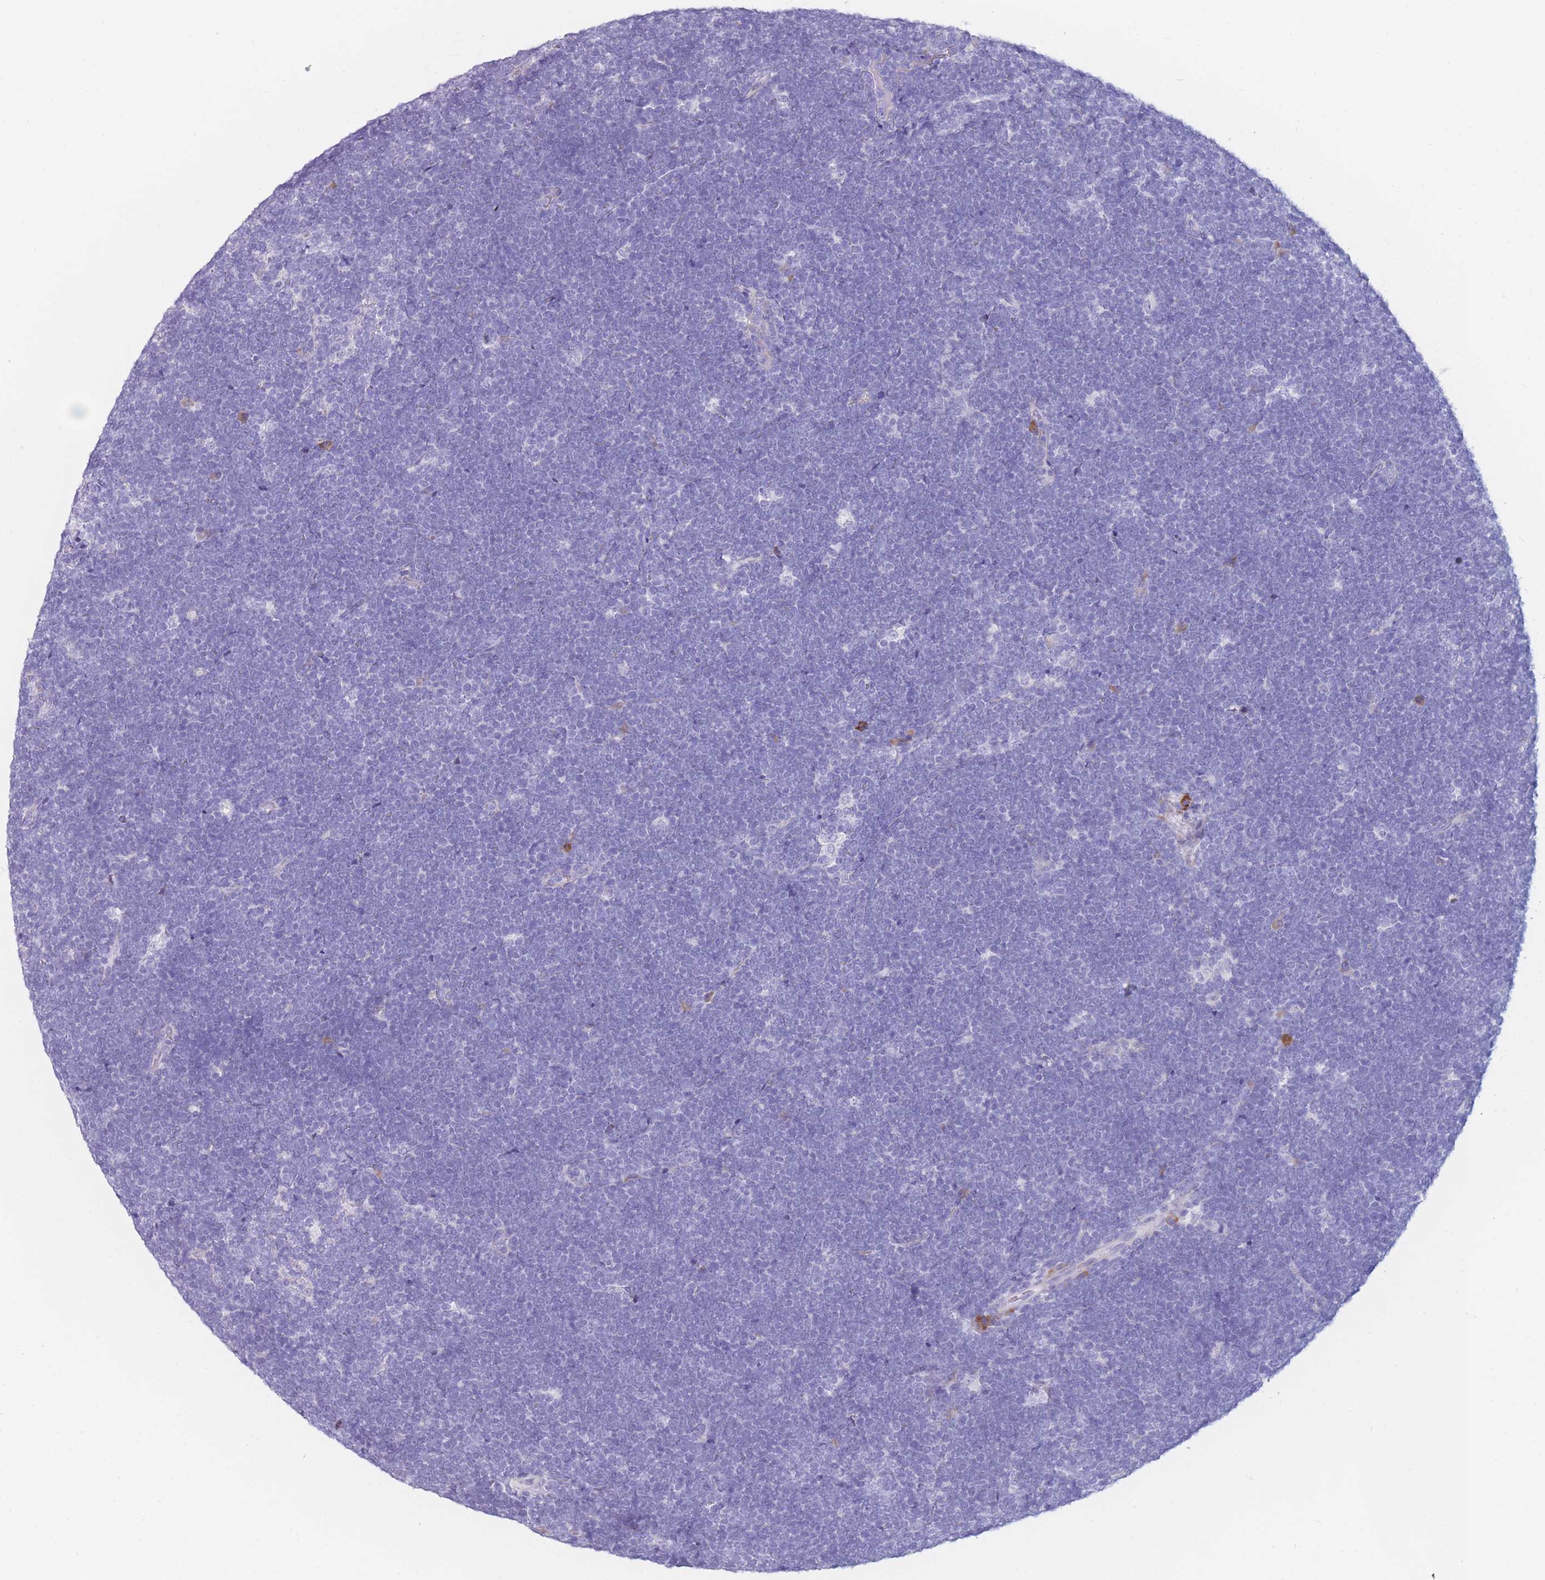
{"staining": {"intensity": "negative", "quantity": "none", "location": "none"}, "tissue": "lymphoma", "cell_type": "Tumor cells", "image_type": "cancer", "snomed": [{"axis": "morphology", "description": "Malignant lymphoma, non-Hodgkin's type, High grade"}, {"axis": "topography", "description": "Lymph node"}], "caption": "The photomicrograph exhibits no staining of tumor cells in lymphoma.", "gene": "COL27A1", "patient": {"sex": "male", "age": 13}}